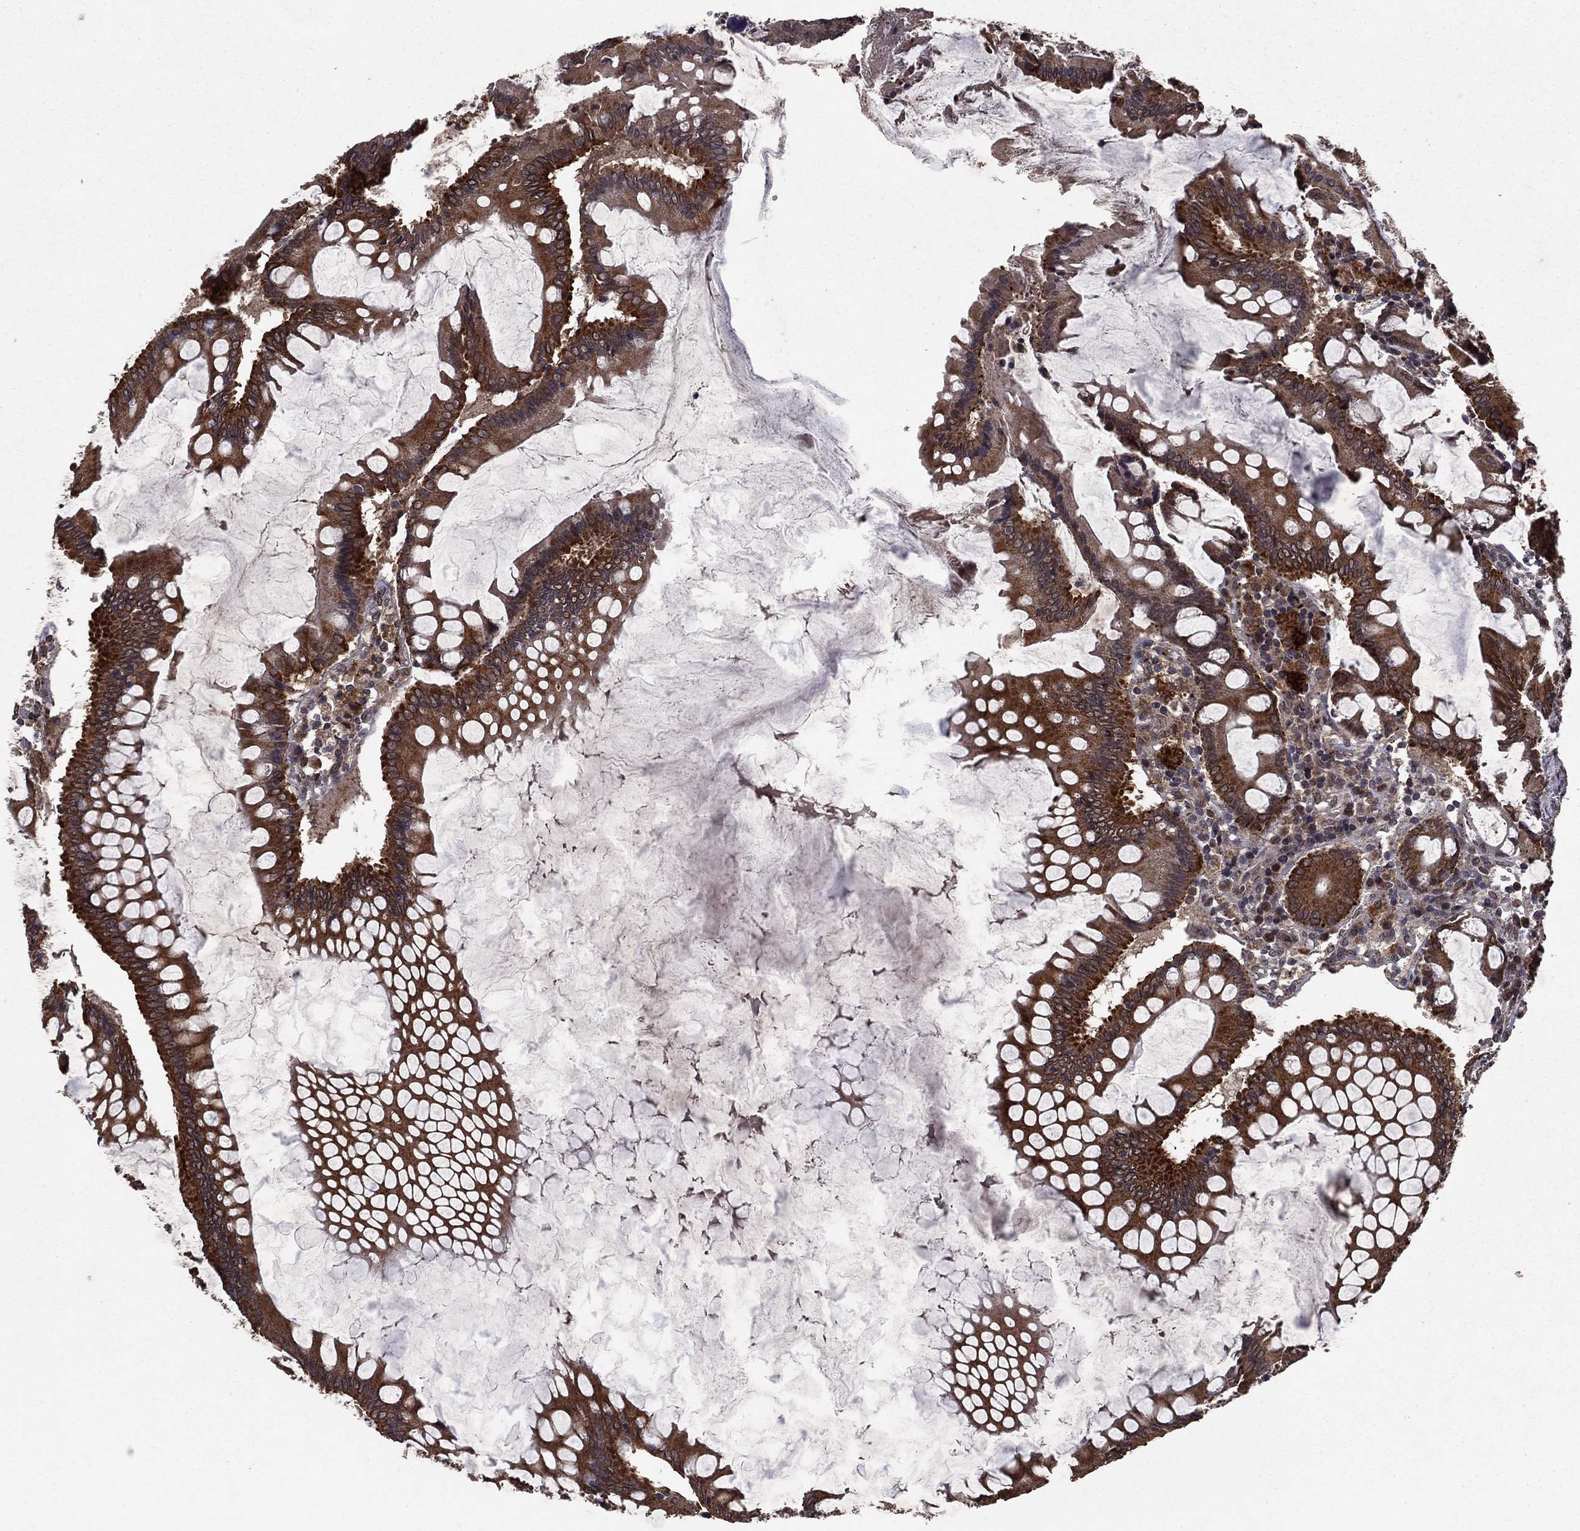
{"staining": {"intensity": "strong", "quantity": "25%-75%", "location": "cytoplasmic/membranous"}, "tissue": "colorectal cancer", "cell_type": "Tumor cells", "image_type": "cancer", "snomed": [{"axis": "morphology", "description": "Adenocarcinoma, NOS"}, {"axis": "topography", "description": "Colon"}], "caption": "Immunohistochemical staining of colorectal cancer (adenocarcinoma) shows high levels of strong cytoplasmic/membranous protein staining in about 25%-75% of tumor cells.", "gene": "DHRS1", "patient": {"sex": "female", "age": 82}}